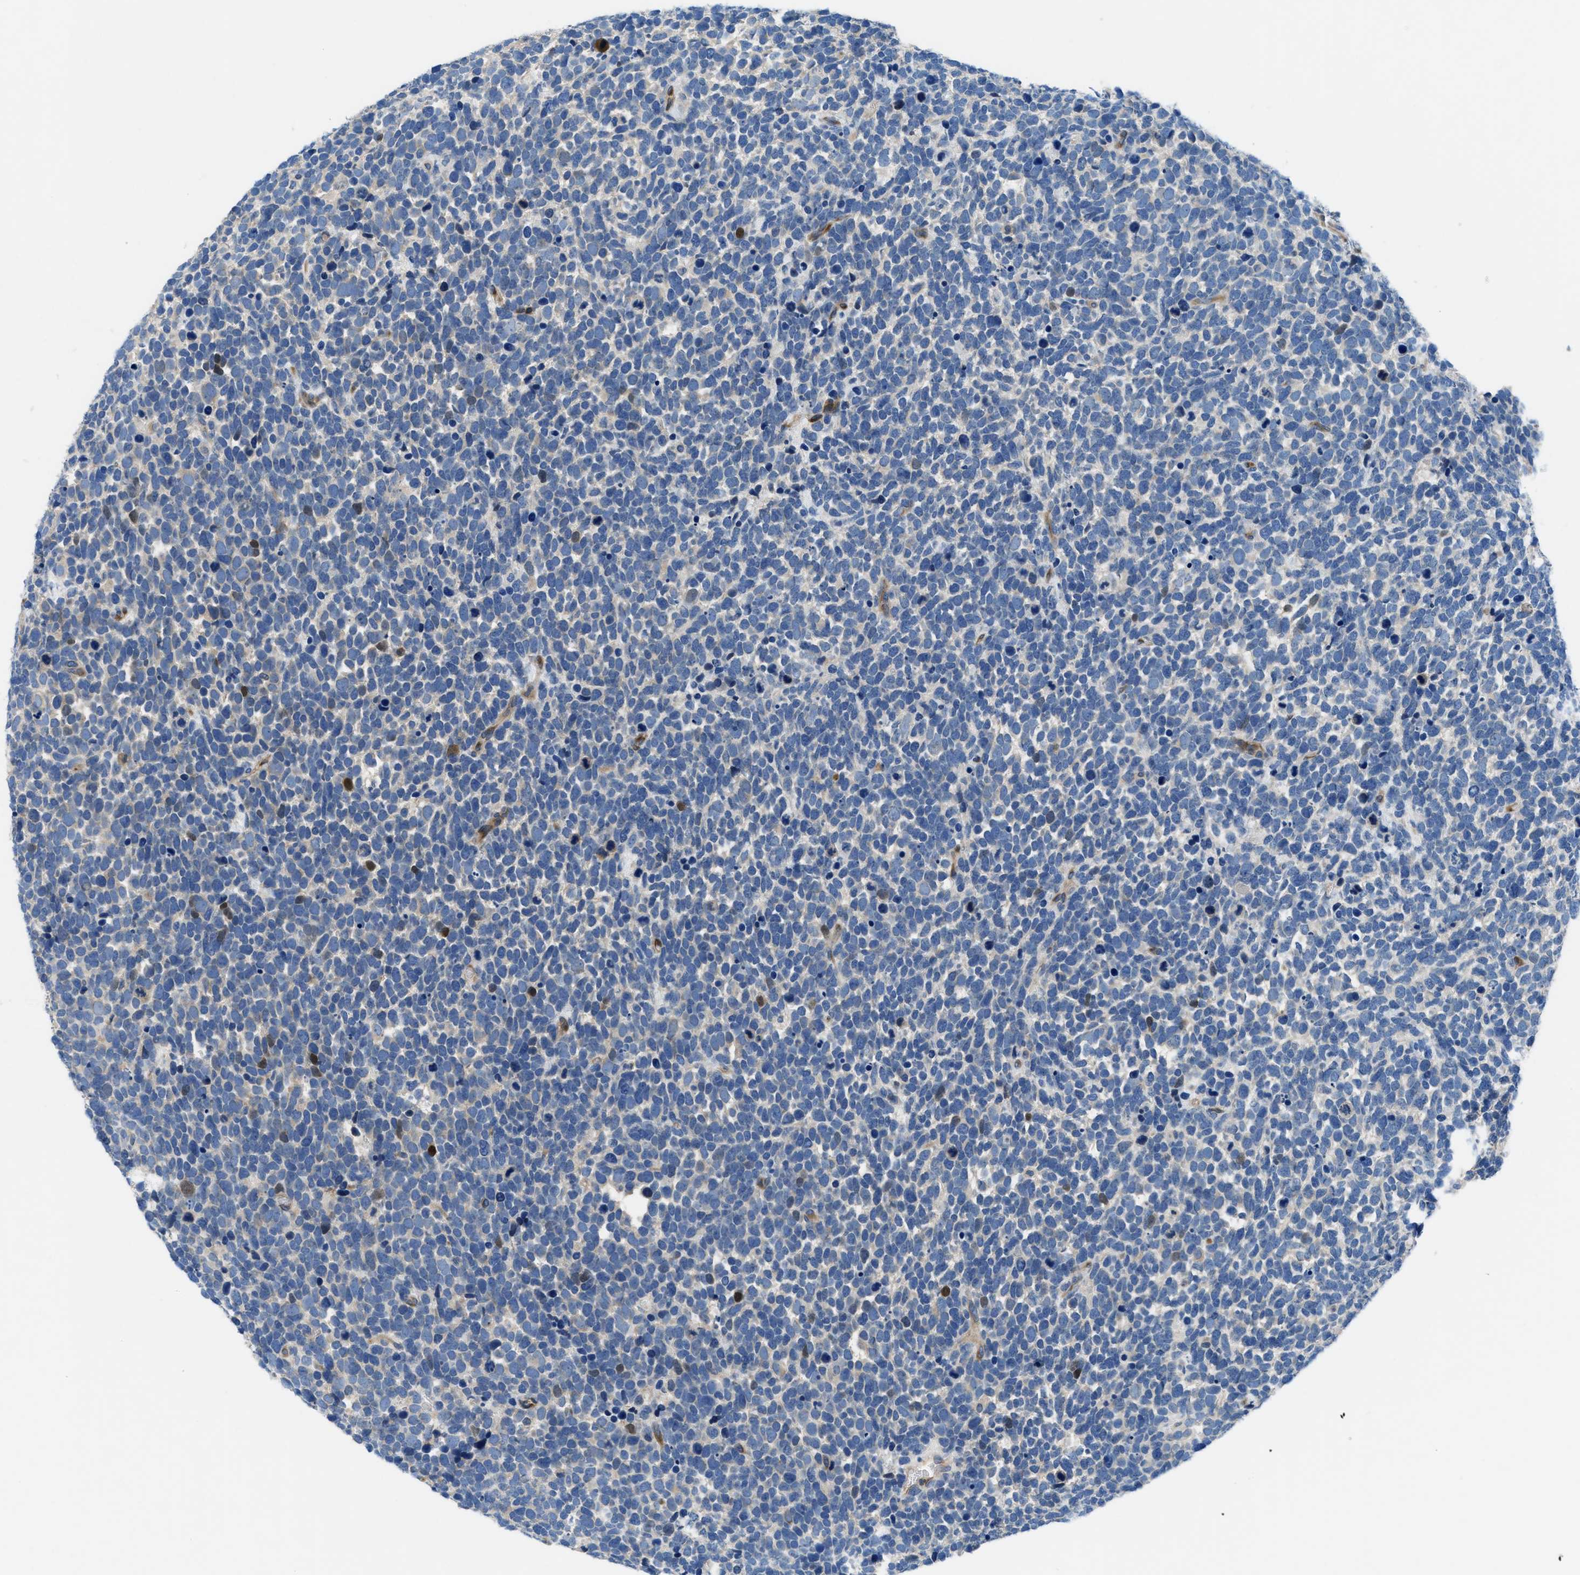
{"staining": {"intensity": "moderate", "quantity": "<25%", "location": "nuclear"}, "tissue": "urothelial cancer", "cell_type": "Tumor cells", "image_type": "cancer", "snomed": [{"axis": "morphology", "description": "Urothelial carcinoma, High grade"}, {"axis": "topography", "description": "Urinary bladder"}], "caption": "Immunohistochemistry (IHC) histopathology image of neoplastic tissue: urothelial carcinoma (high-grade) stained using IHC shows low levels of moderate protein expression localized specifically in the nuclear of tumor cells, appearing as a nuclear brown color.", "gene": "PGR", "patient": {"sex": "female", "age": 82}}